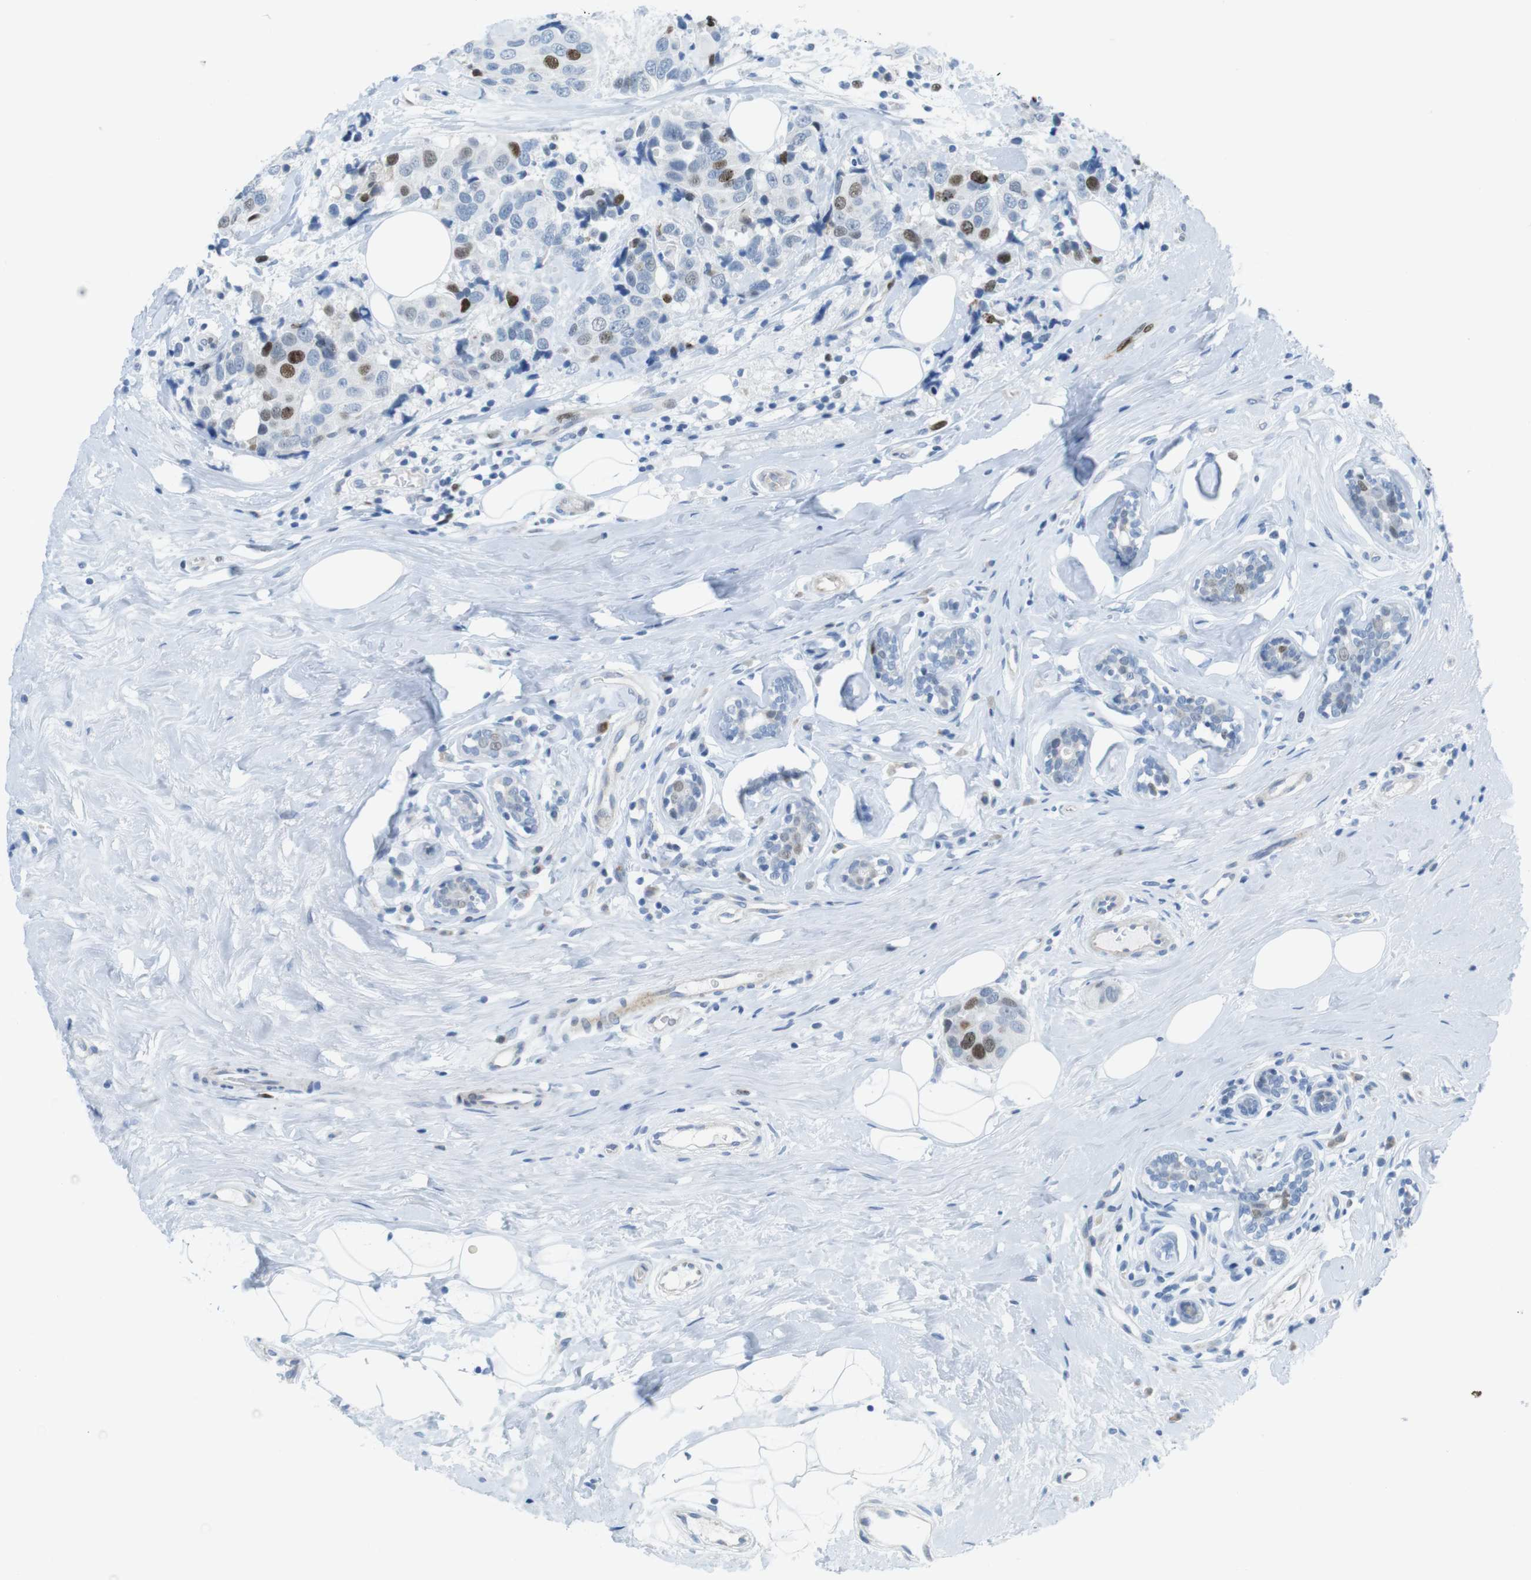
{"staining": {"intensity": "moderate", "quantity": "<25%", "location": "nuclear"}, "tissue": "breast cancer", "cell_type": "Tumor cells", "image_type": "cancer", "snomed": [{"axis": "morphology", "description": "Normal tissue, NOS"}, {"axis": "morphology", "description": "Duct carcinoma"}, {"axis": "topography", "description": "Breast"}], "caption": "This micrograph exhibits breast cancer (intraductal carcinoma) stained with immunohistochemistry to label a protein in brown. The nuclear of tumor cells show moderate positivity for the protein. Nuclei are counter-stained blue.", "gene": "CHAF1A", "patient": {"sex": "female", "age": 39}}